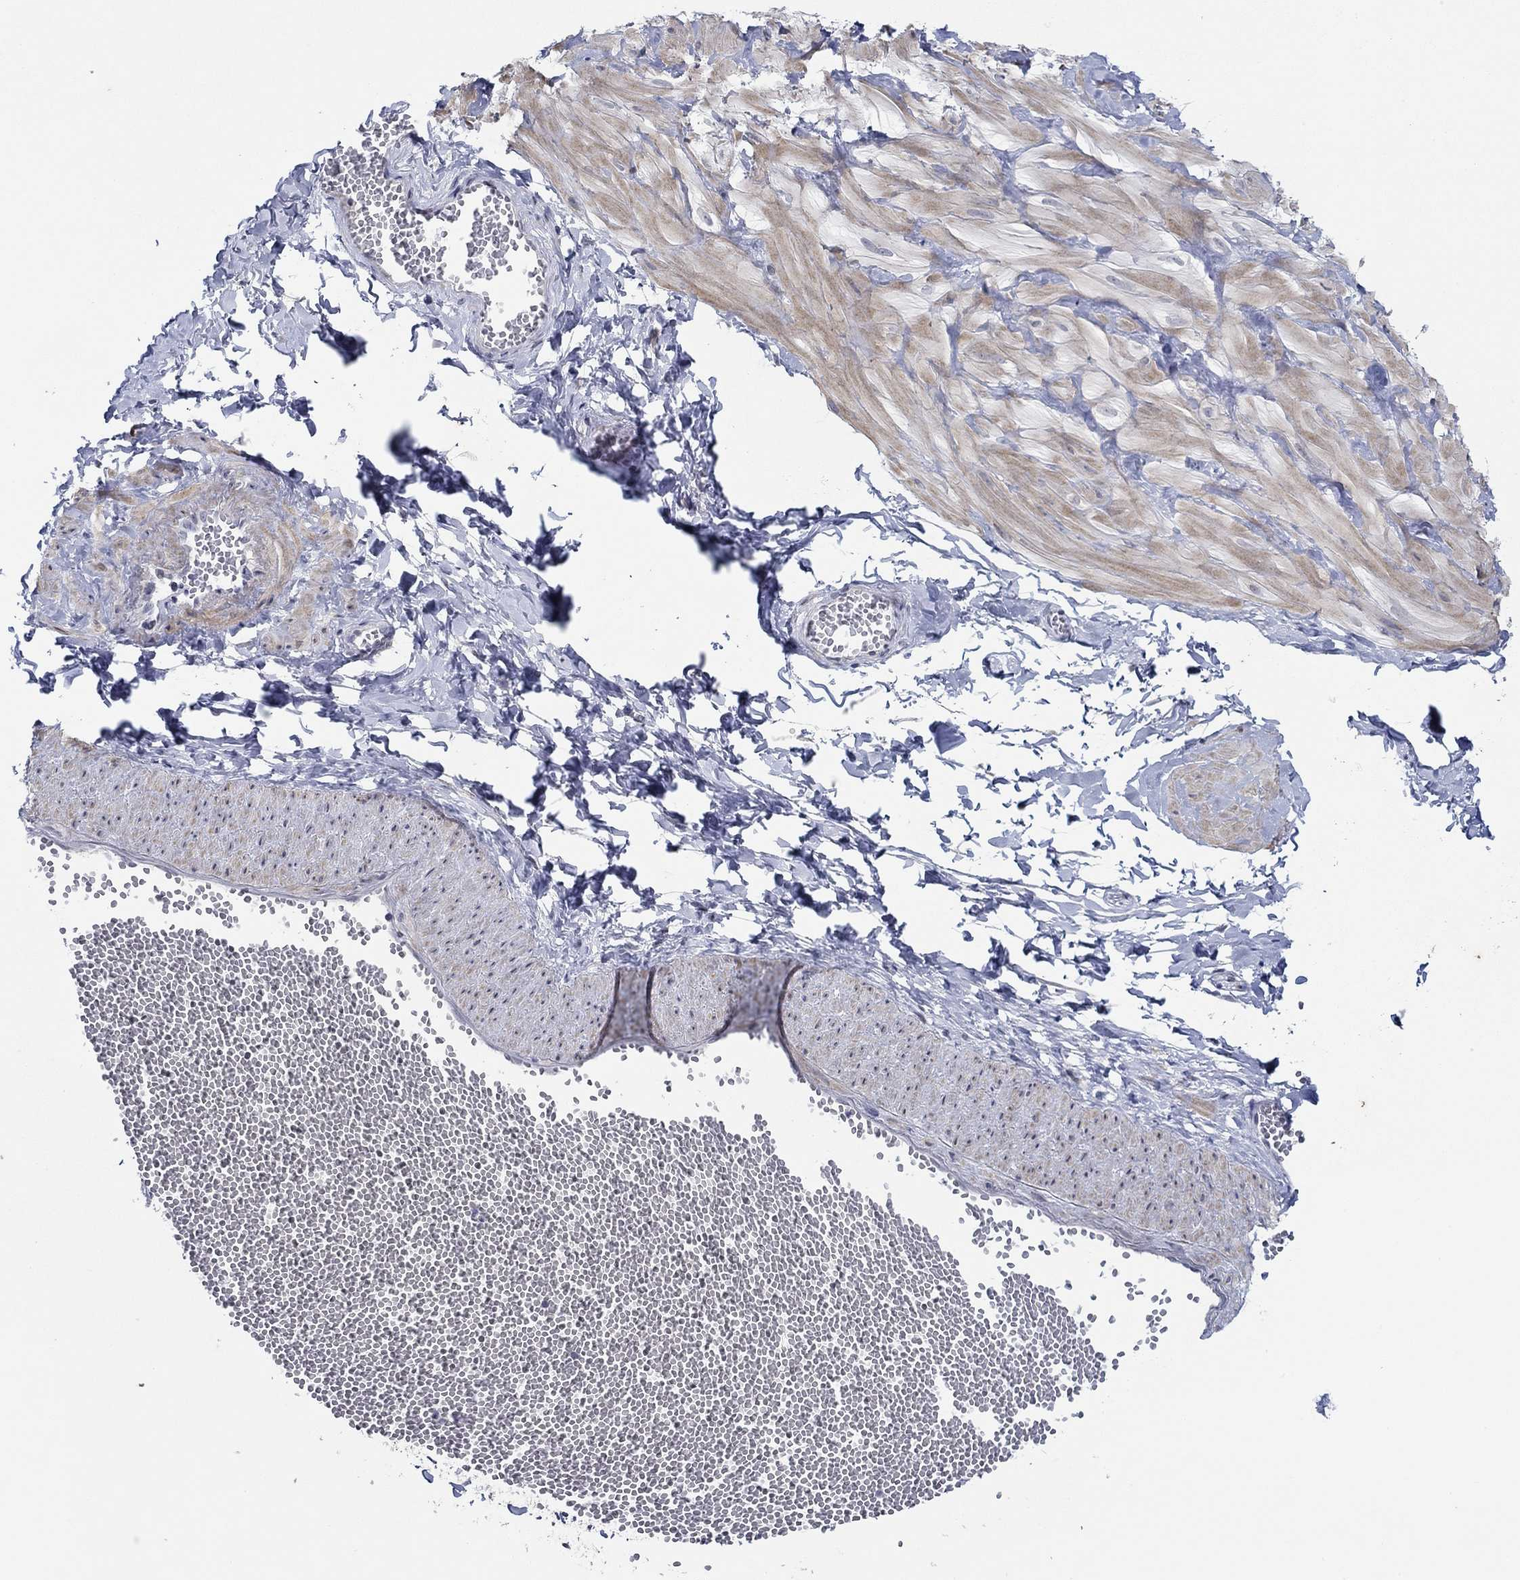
{"staining": {"intensity": "negative", "quantity": "none", "location": "none"}, "tissue": "adipose tissue", "cell_type": "Adipocytes", "image_type": "normal", "snomed": [{"axis": "morphology", "description": "Normal tissue, NOS"}, {"axis": "topography", "description": "Smooth muscle"}, {"axis": "topography", "description": "Peripheral nerve tissue"}], "caption": "This is a histopathology image of IHC staining of benign adipose tissue, which shows no staining in adipocytes.", "gene": "SLC34A1", "patient": {"sex": "male", "age": 22}}